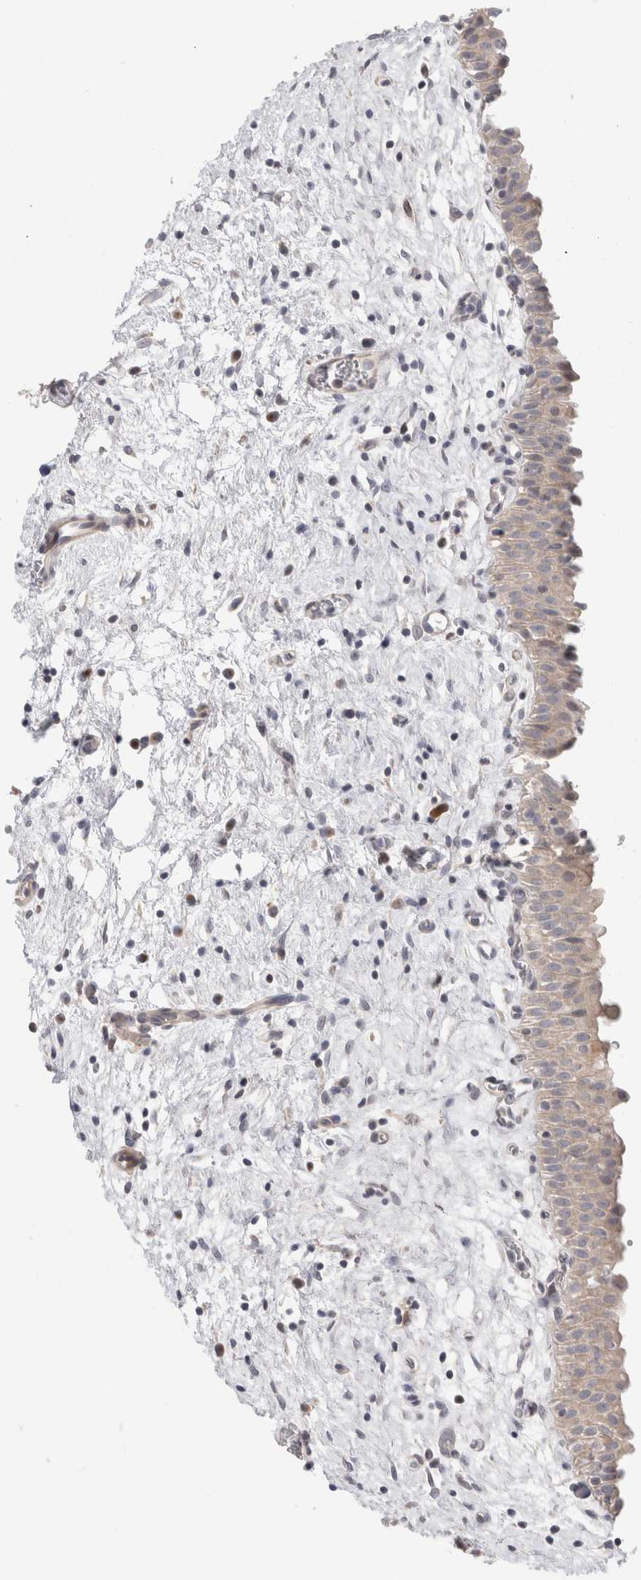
{"staining": {"intensity": "weak", "quantity": "<25%", "location": "cytoplasmic/membranous"}, "tissue": "urinary bladder", "cell_type": "Urothelial cells", "image_type": "normal", "snomed": [{"axis": "morphology", "description": "Normal tissue, NOS"}, {"axis": "topography", "description": "Urinary bladder"}], "caption": "This is an immunohistochemistry (IHC) photomicrograph of normal urinary bladder. There is no expression in urothelial cells.", "gene": "SYTL5", "patient": {"sex": "male", "age": 82}}